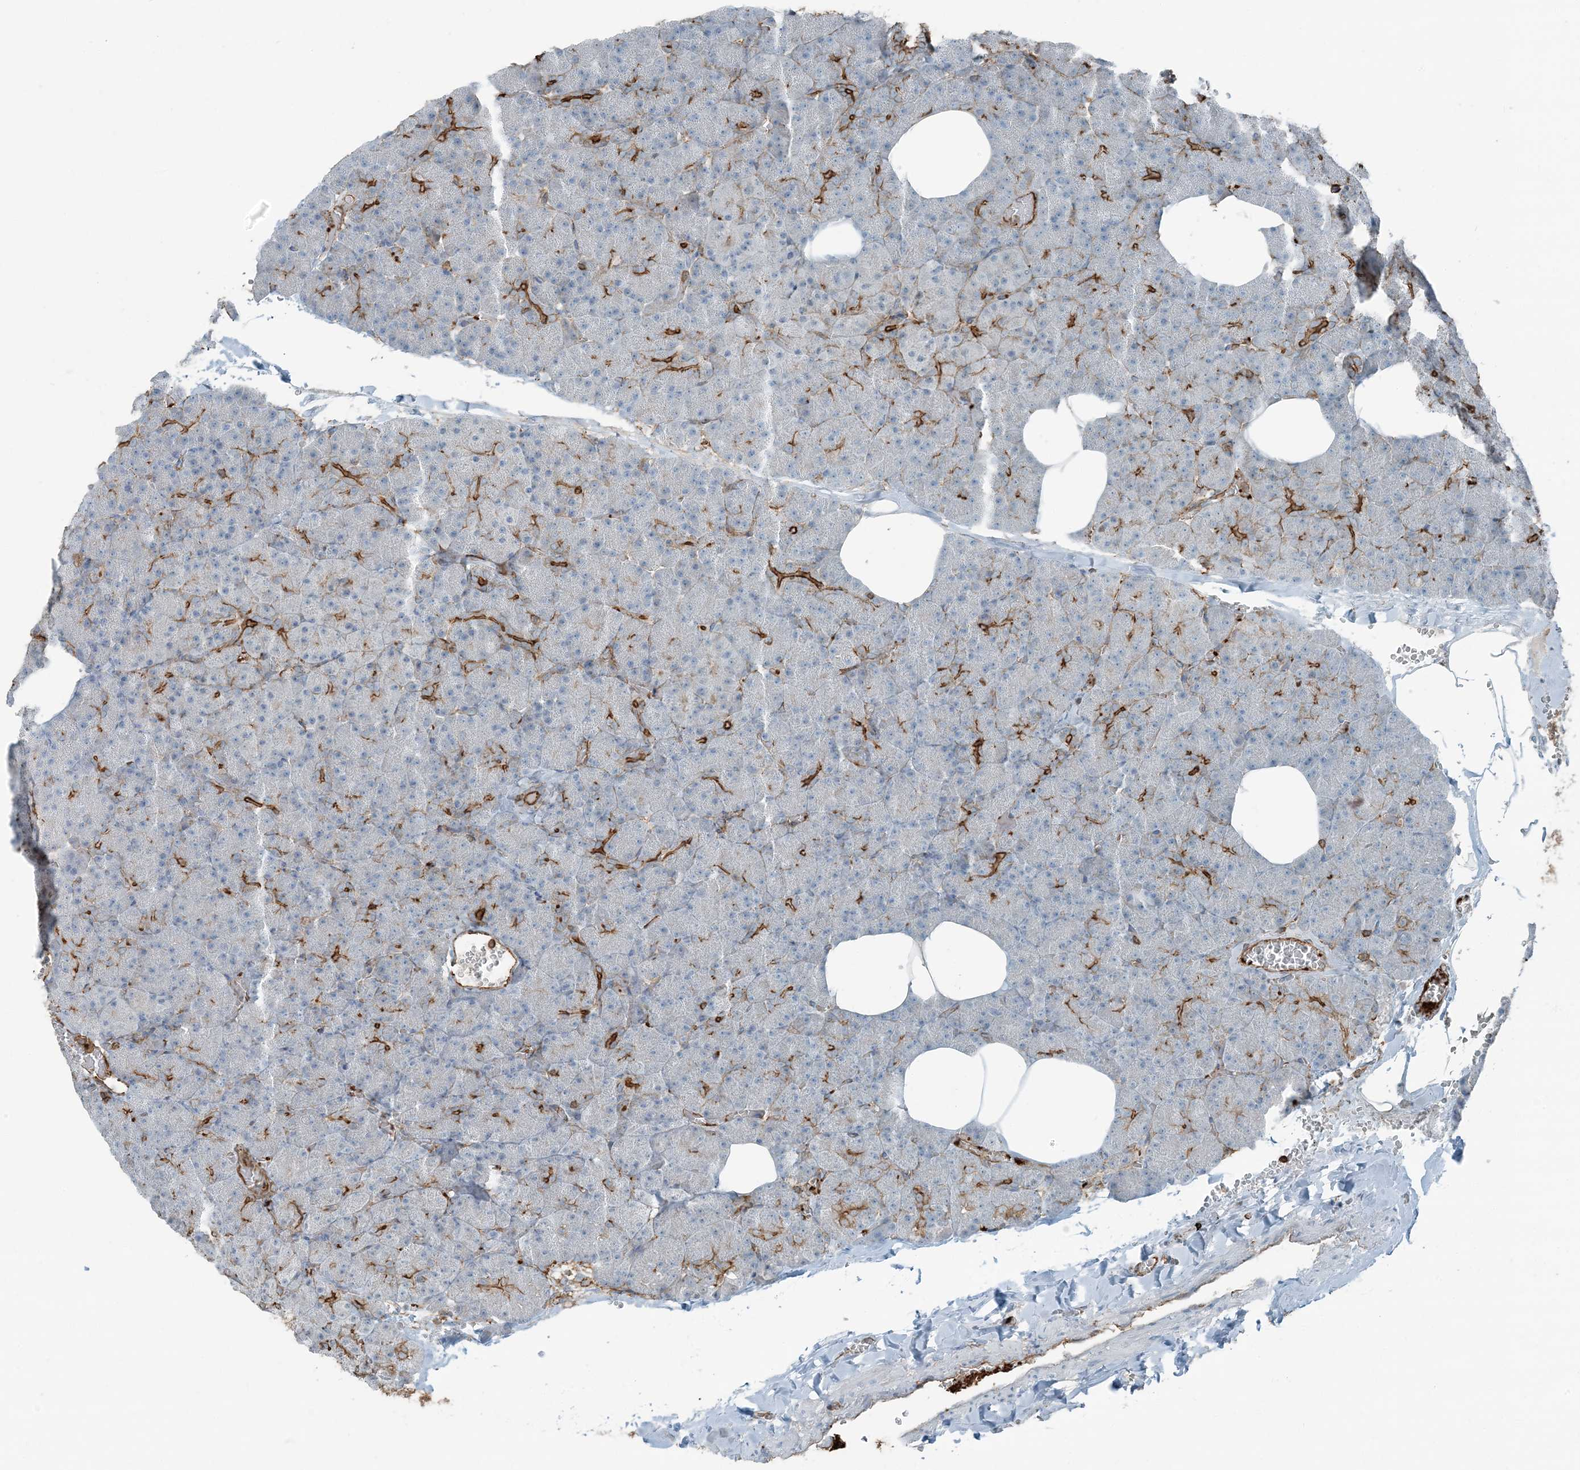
{"staining": {"intensity": "strong", "quantity": "<25%", "location": "cytoplasmic/membranous"}, "tissue": "pancreas", "cell_type": "Exocrine glandular cells", "image_type": "normal", "snomed": [{"axis": "morphology", "description": "Normal tissue, NOS"}, {"axis": "morphology", "description": "Carcinoid, malignant, NOS"}, {"axis": "topography", "description": "Pancreas"}], "caption": "High-magnification brightfield microscopy of benign pancreas stained with DAB (3,3'-diaminobenzidine) (brown) and counterstained with hematoxylin (blue). exocrine glandular cells exhibit strong cytoplasmic/membranous positivity is identified in about<25% of cells.", "gene": "APOBEC3C", "patient": {"sex": "female", "age": 35}}